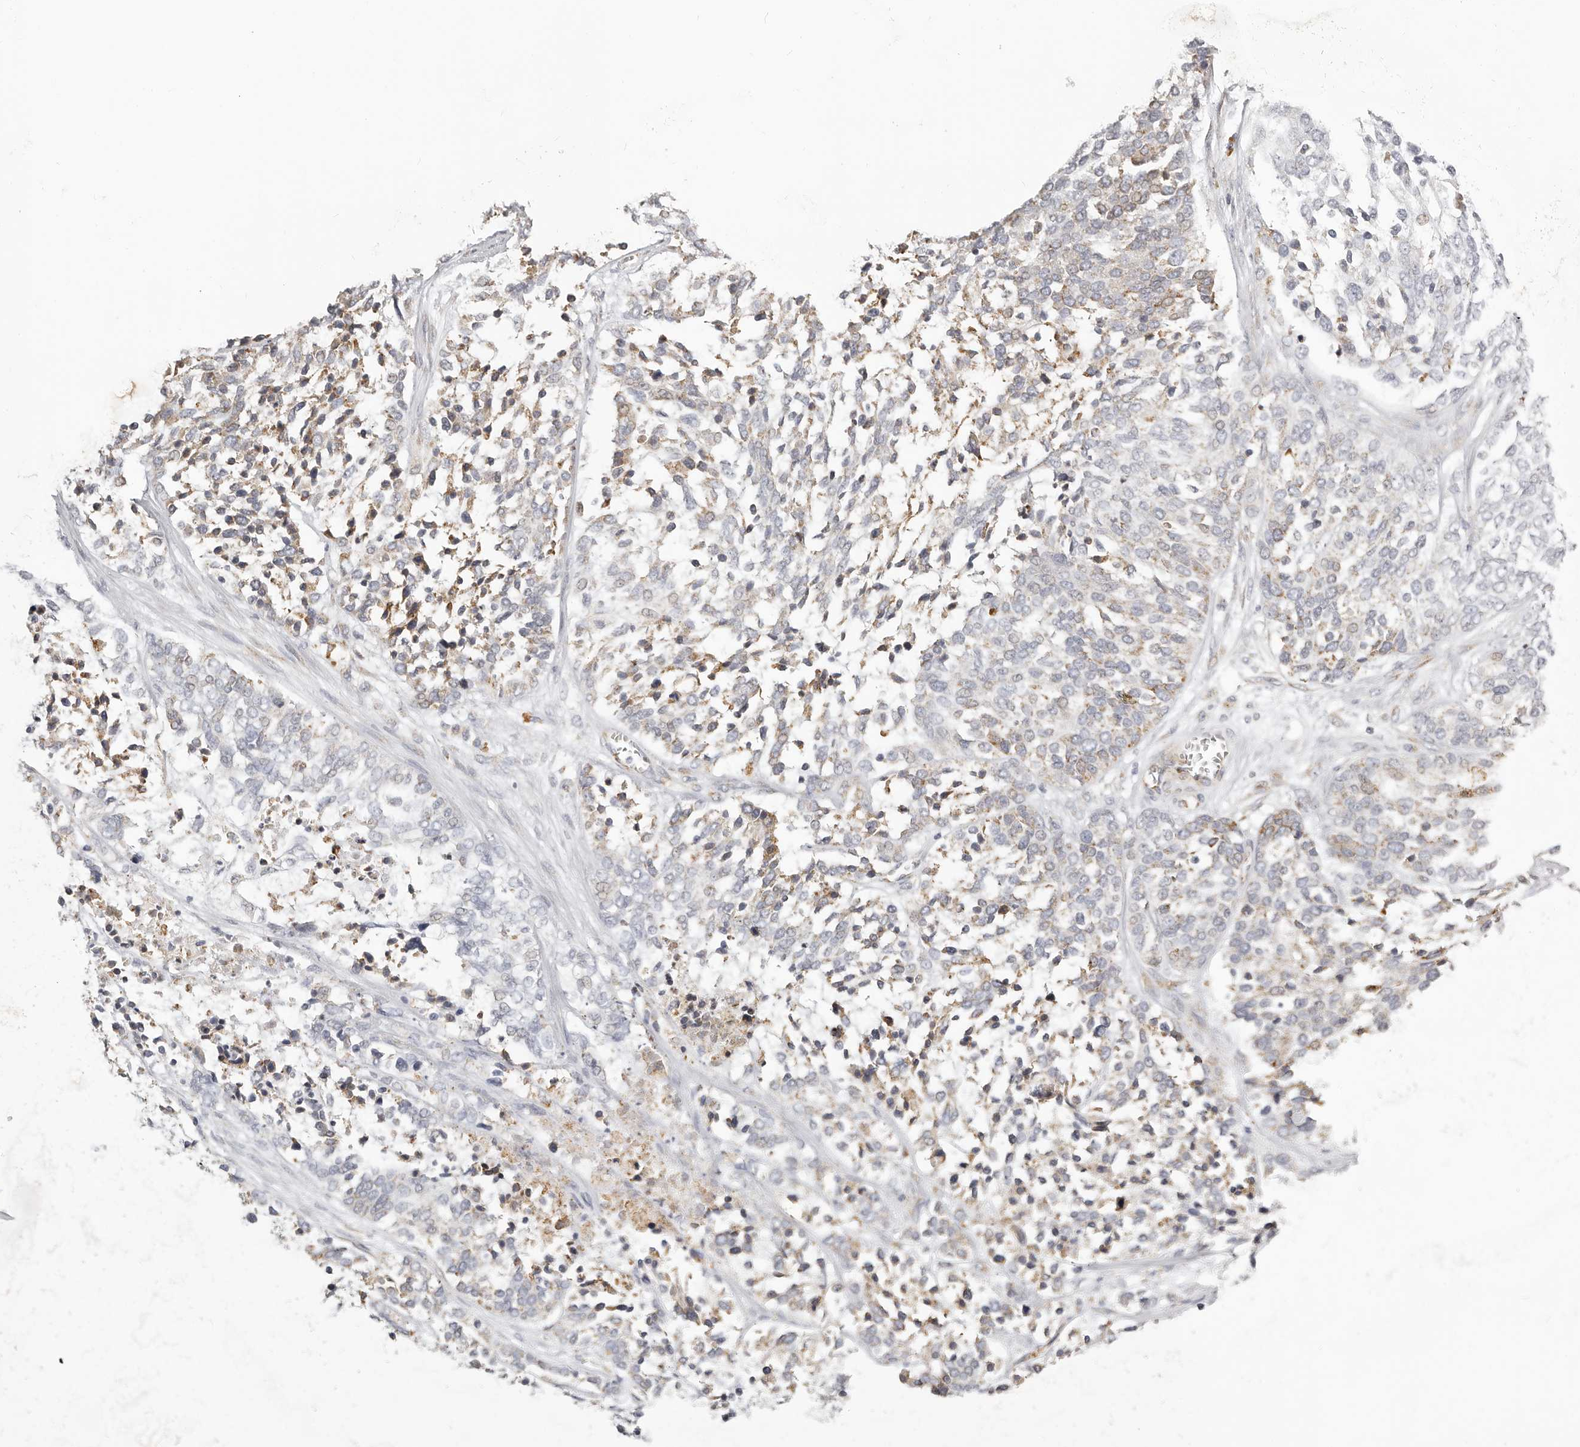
{"staining": {"intensity": "weak", "quantity": "25%-75%", "location": "cytoplasmic/membranous"}, "tissue": "ovarian cancer", "cell_type": "Tumor cells", "image_type": "cancer", "snomed": [{"axis": "morphology", "description": "Cystadenocarcinoma, serous, NOS"}, {"axis": "topography", "description": "Ovary"}], "caption": "Immunohistochemistry (IHC) (DAB) staining of human serous cystadenocarcinoma (ovarian) shows weak cytoplasmic/membranous protein positivity in approximately 25%-75% of tumor cells.", "gene": "IL32", "patient": {"sex": "female", "age": 44}}